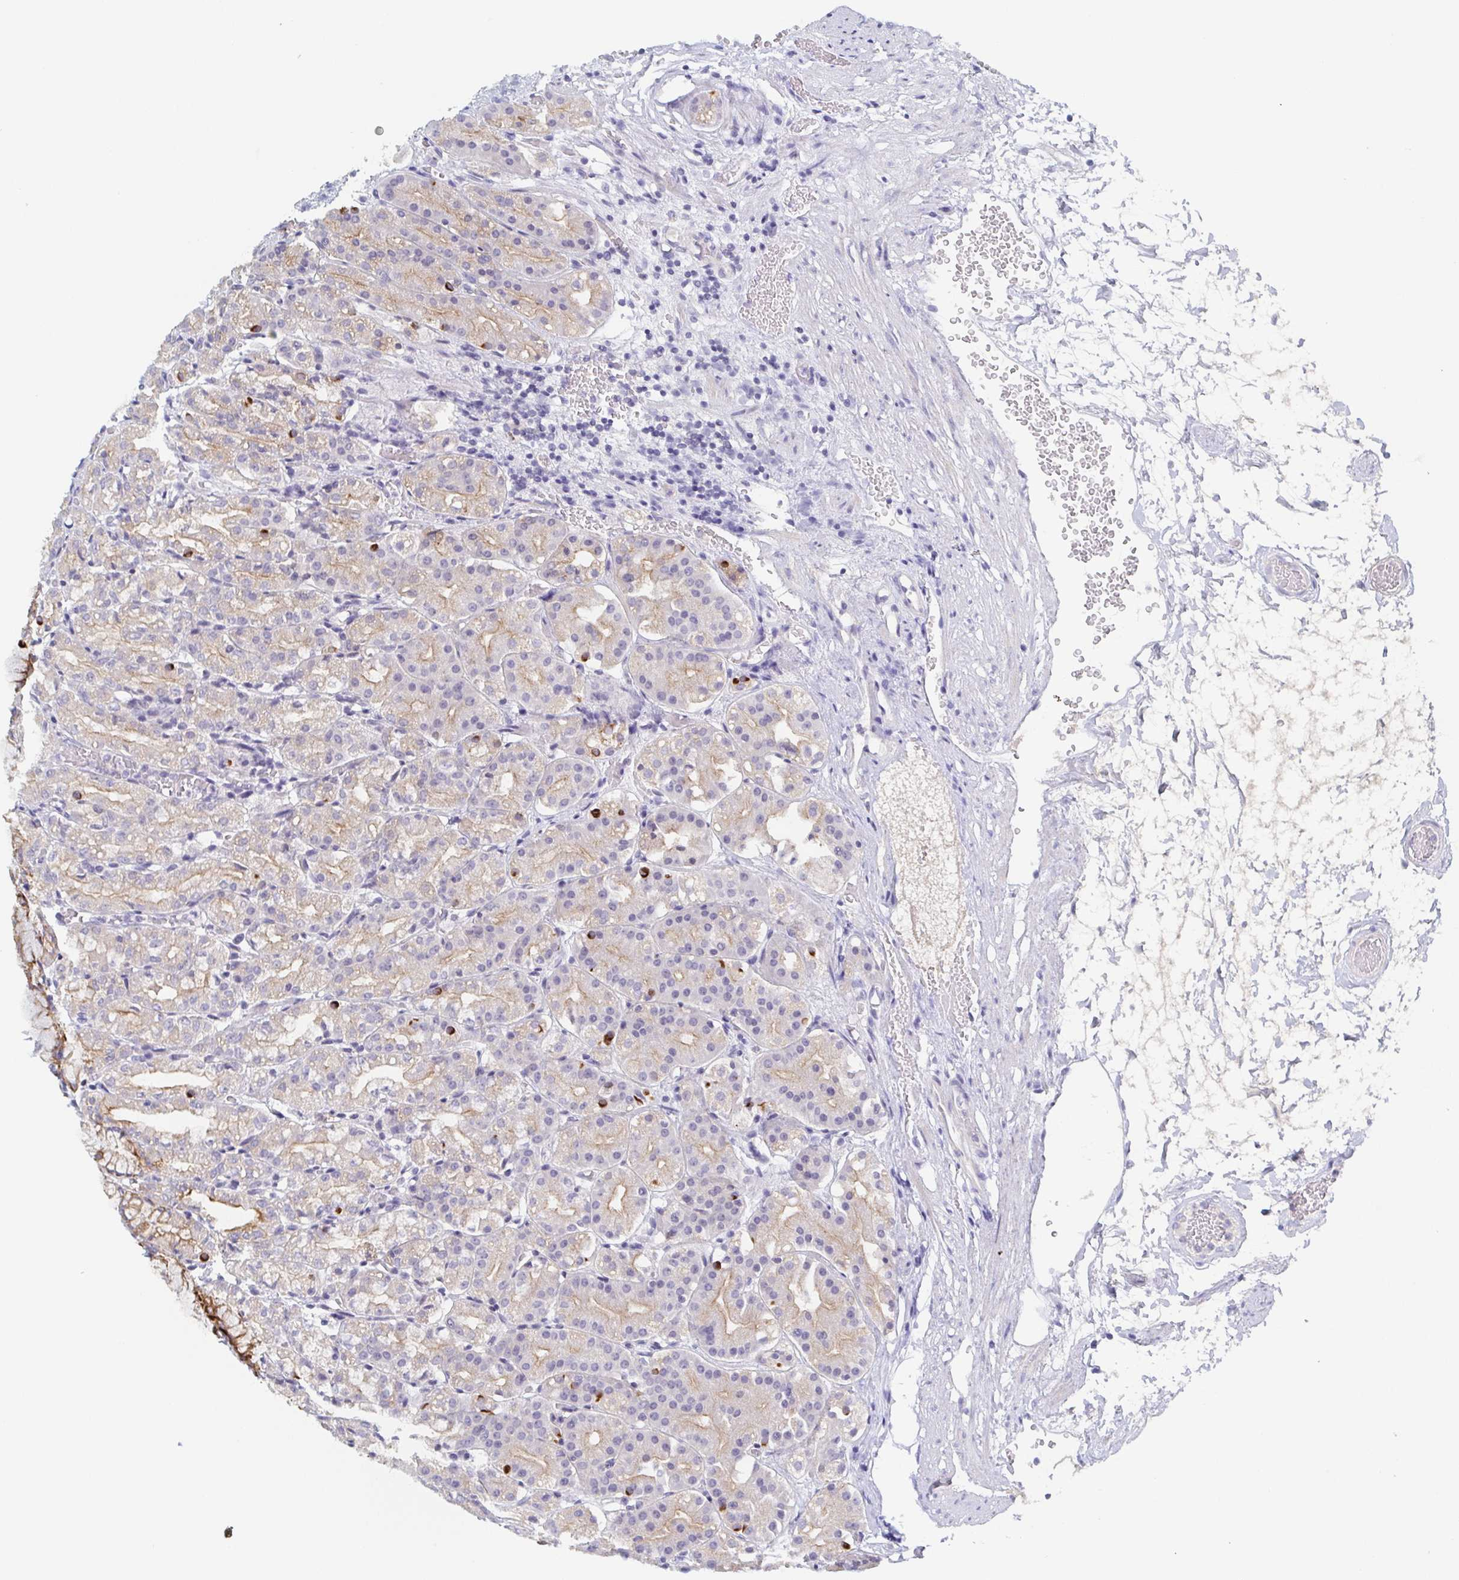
{"staining": {"intensity": "moderate", "quantity": "<25%", "location": "cytoplasmic/membranous"}, "tissue": "stomach", "cell_type": "Glandular cells", "image_type": "normal", "snomed": [{"axis": "morphology", "description": "Normal tissue, NOS"}, {"axis": "topography", "description": "Stomach"}], "caption": "This histopathology image displays benign stomach stained with immunohistochemistry (IHC) to label a protein in brown. The cytoplasmic/membranous of glandular cells show moderate positivity for the protein. Nuclei are counter-stained blue.", "gene": "RHOV", "patient": {"sex": "female", "age": 57}}